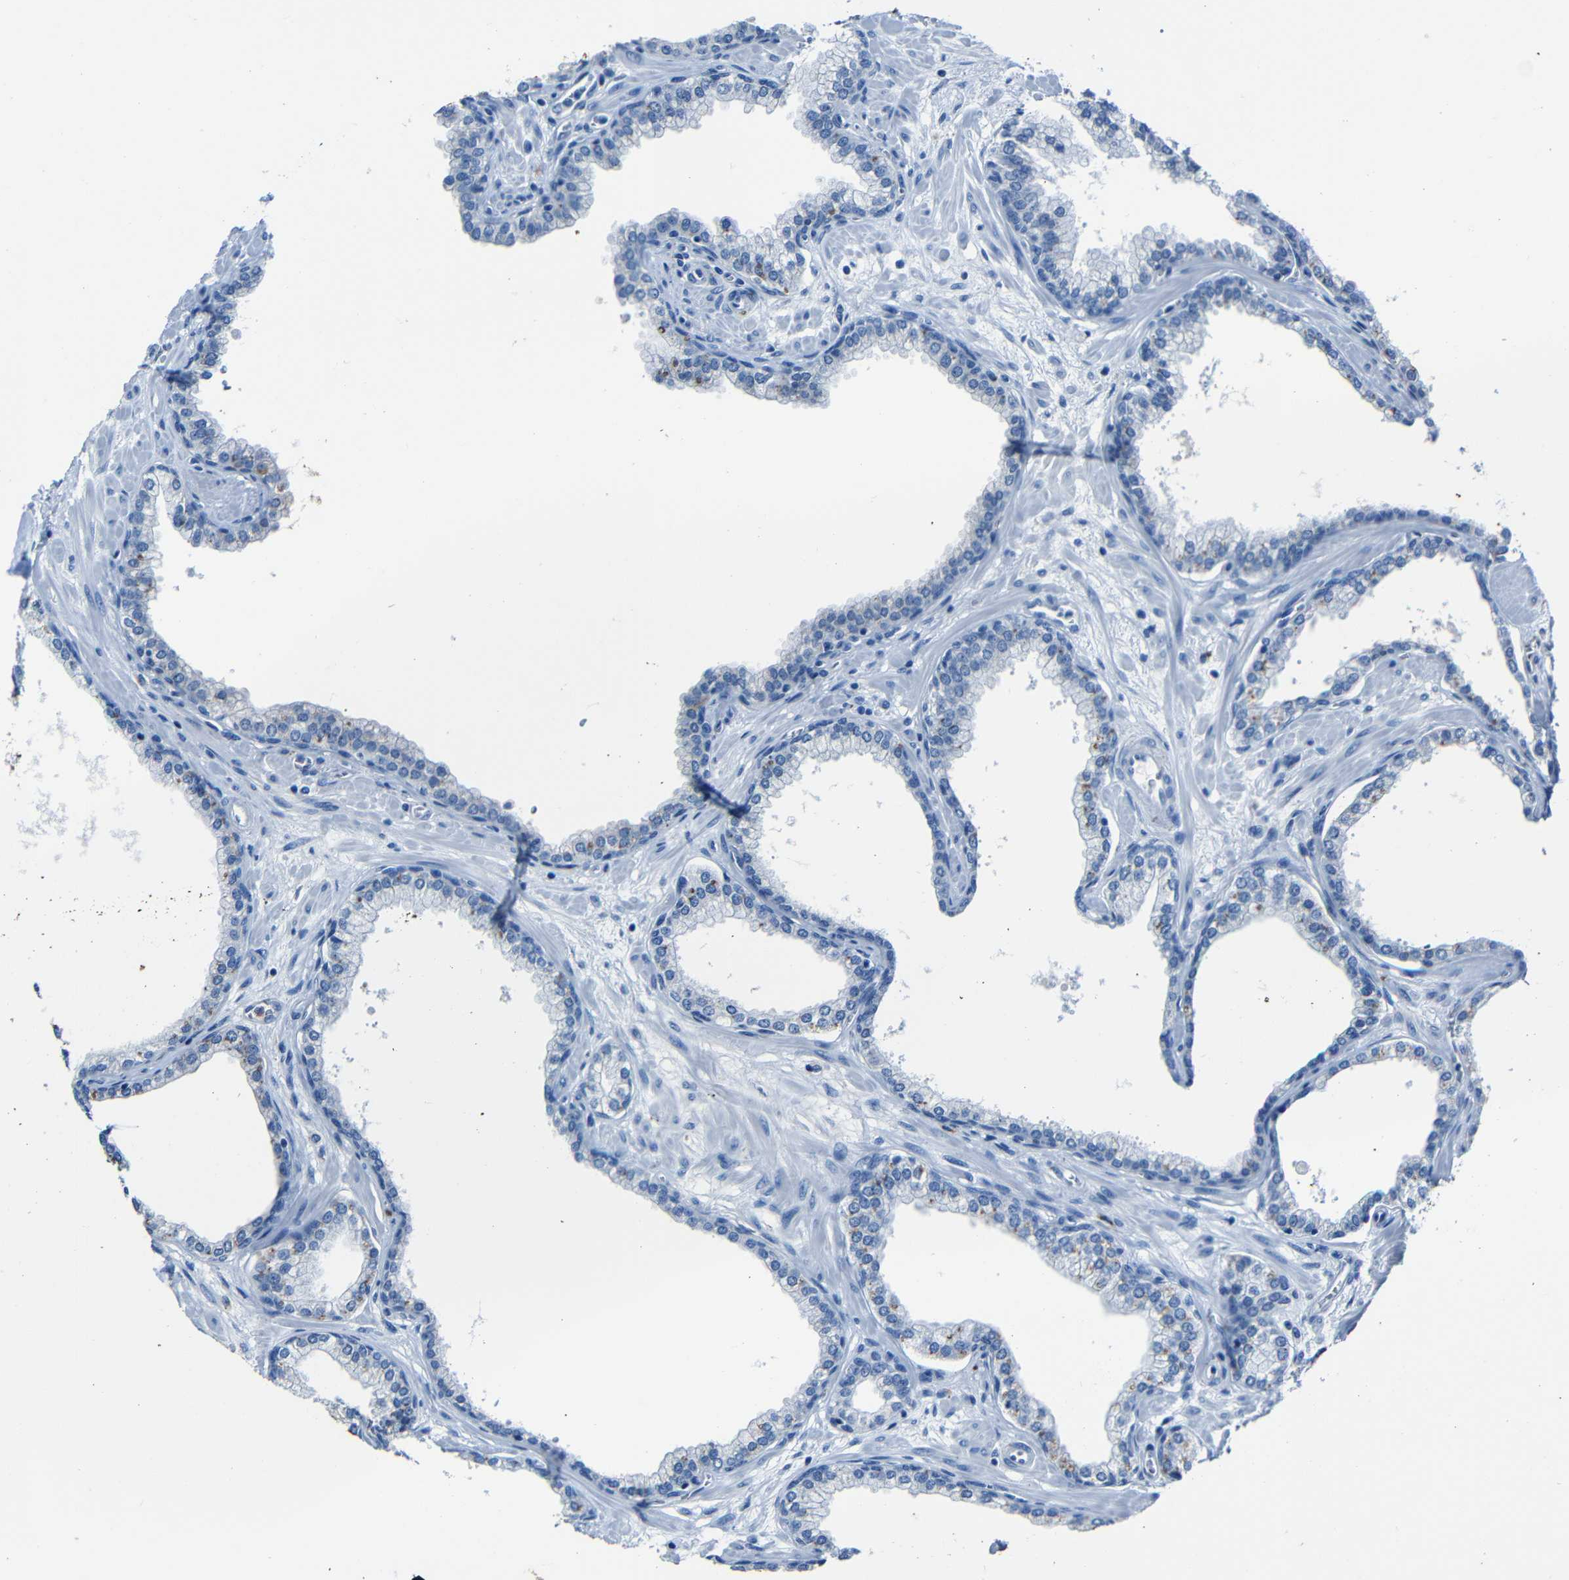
{"staining": {"intensity": "moderate", "quantity": "<25%", "location": "cytoplasmic/membranous"}, "tissue": "prostate", "cell_type": "Glandular cells", "image_type": "normal", "snomed": [{"axis": "morphology", "description": "Normal tissue, NOS"}, {"axis": "morphology", "description": "Urothelial carcinoma, Low grade"}, {"axis": "topography", "description": "Urinary bladder"}, {"axis": "topography", "description": "Prostate"}], "caption": "Protein expression analysis of benign prostate shows moderate cytoplasmic/membranous positivity in approximately <25% of glandular cells.", "gene": "CLDN11", "patient": {"sex": "male", "age": 60}}